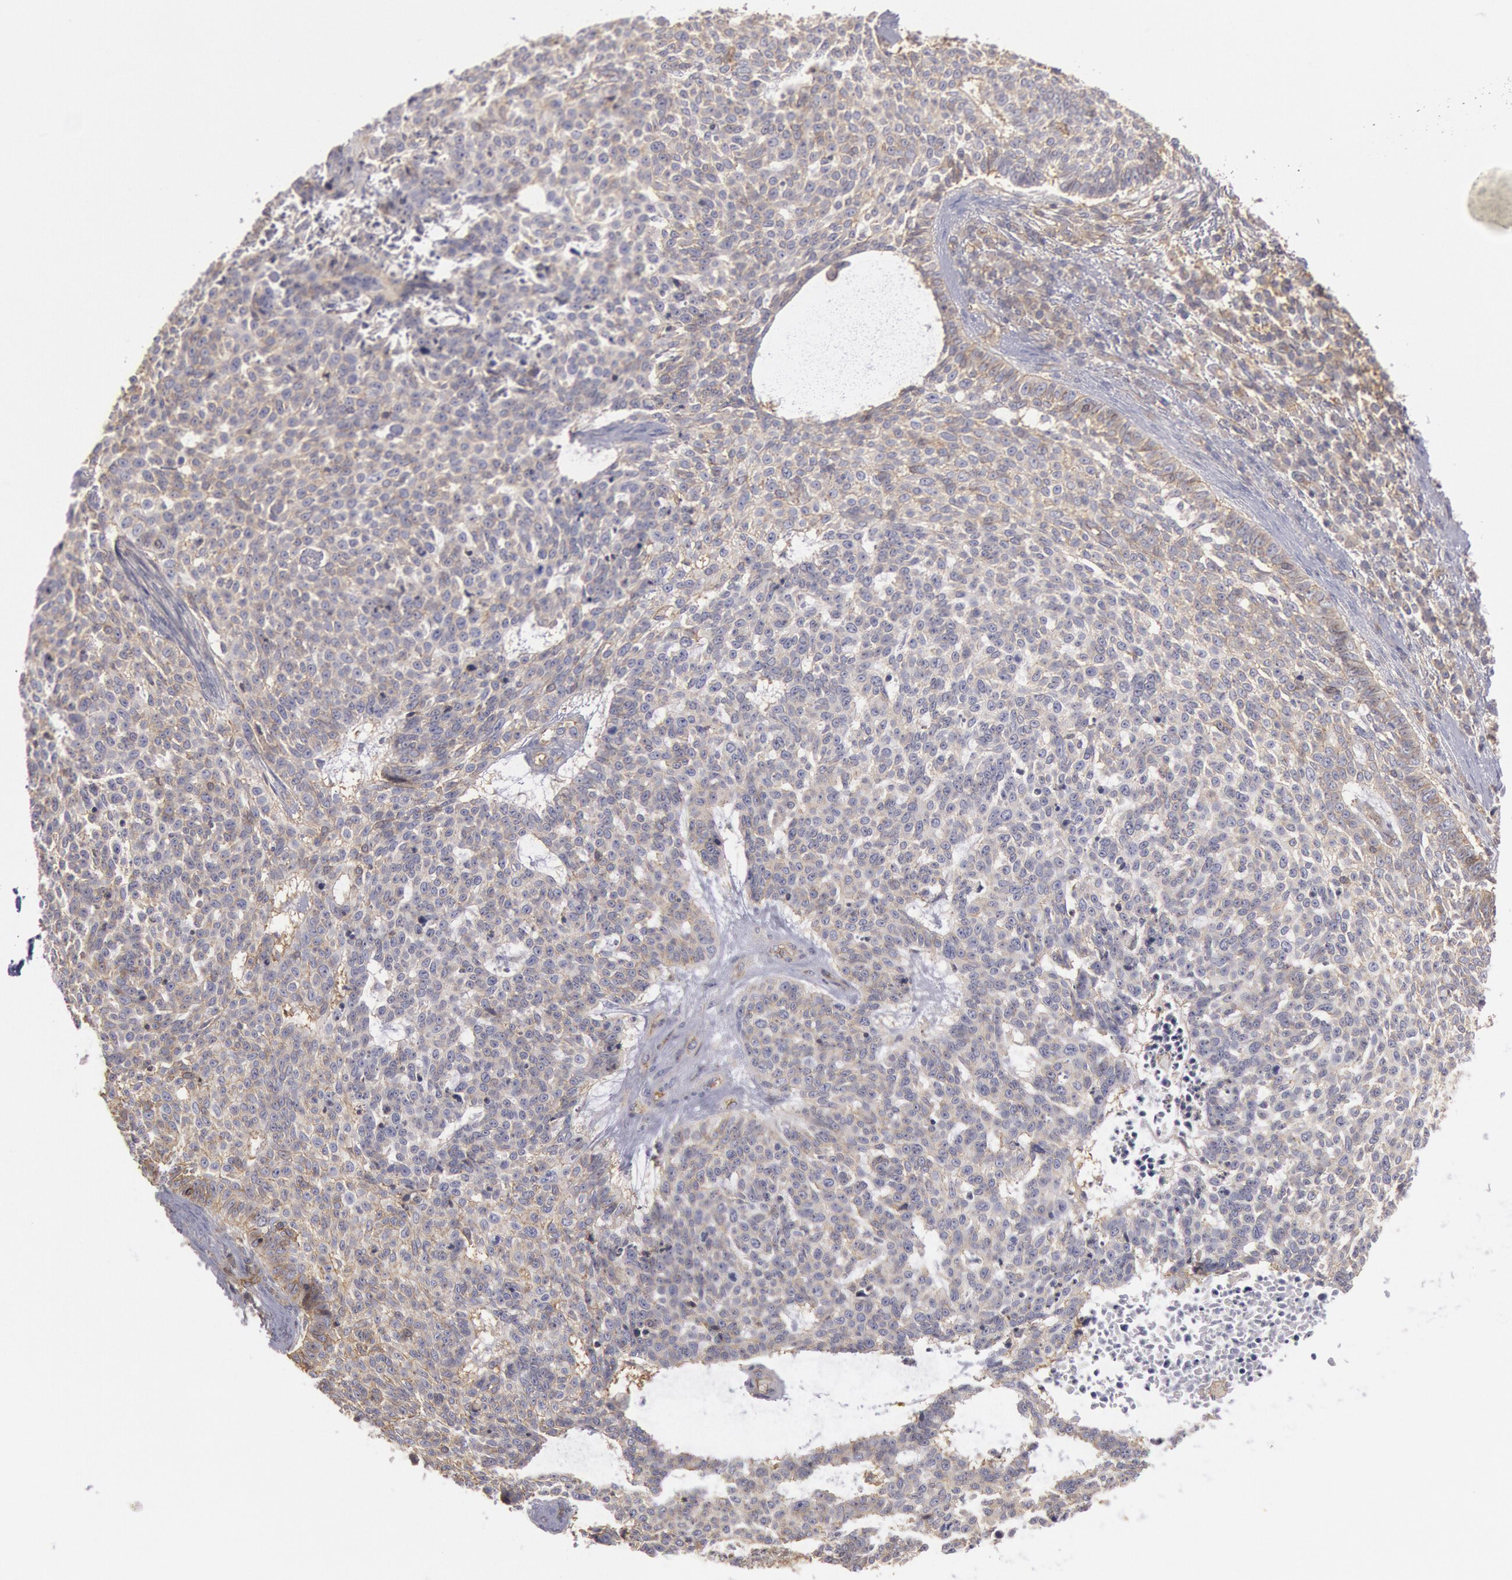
{"staining": {"intensity": "weak", "quantity": "25%-75%", "location": "cytoplasmic/membranous"}, "tissue": "skin cancer", "cell_type": "Tumor cells", "image_type": "cancer", "snomed": [{"axis": "morphology", "description": "Basal cell carcinoma"}, {"axis": "topography", "description": "Skin"}], "caption": "A micrograph of skin basal cell carcinoma stained for a protein demonstrates weak cytoplasmic/membranous brown staining in tumor cells.", "gene": "SNAP23", "patient": {"sex": "female", "age": 89}}